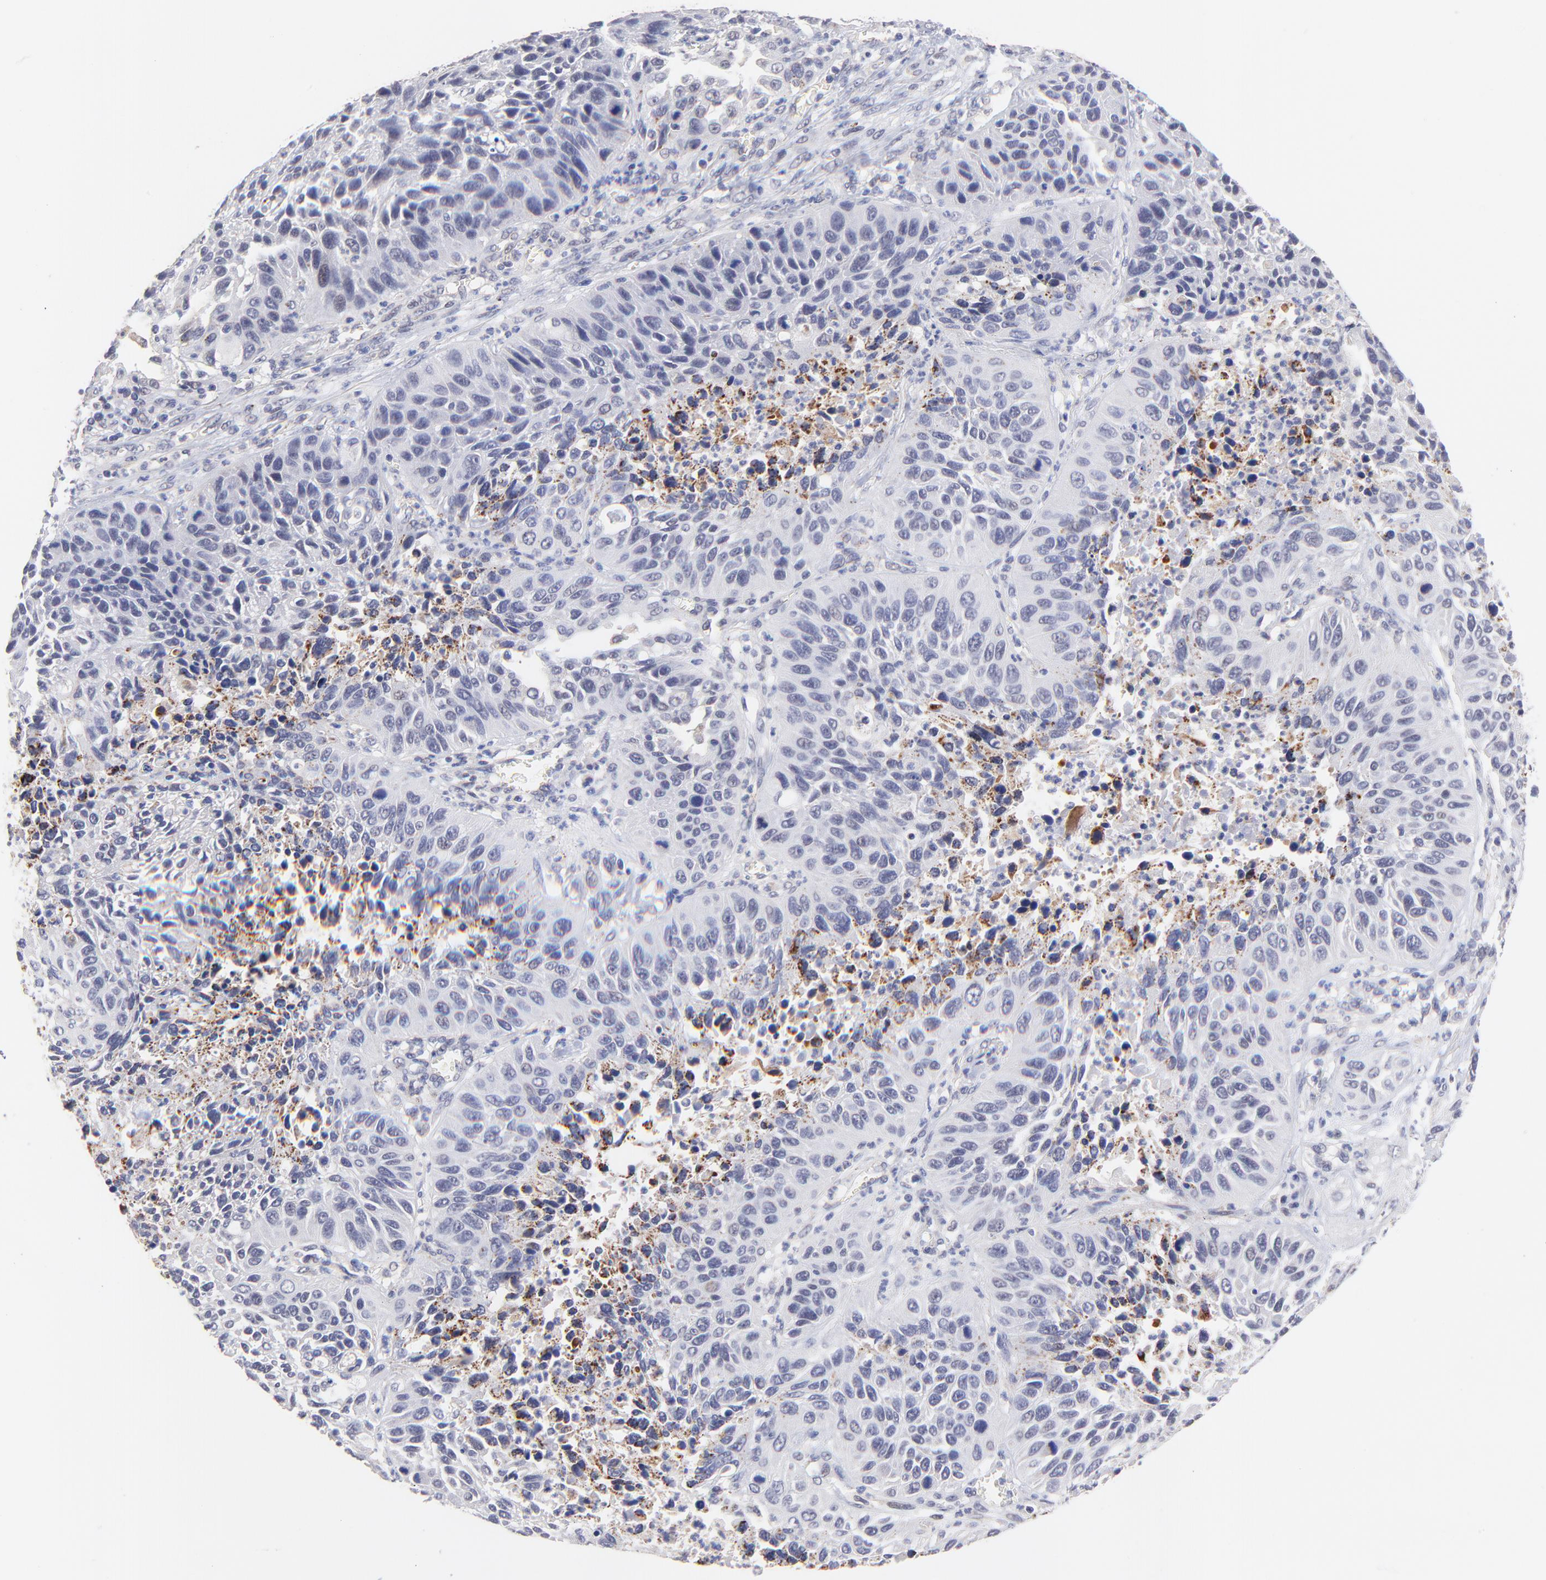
{"staining": {"intensity": "negative", "quantity": "none", "location": "none"}, "tissue": "lung cancer", "cell_type": "Tumor cells", "image_type": "cancer", "snomed": [{"axis": "morphology", "description": "Squamous cell carcinoma, NOS"}, {"axis": "topography", "description": "Lung"}], "caption": "This is an immunohistochemistry (IHC) image of lung cancer (squamous cell carcinoma). There is no positivity in tumor cells.", "gene": "ZNF747", "patient": {"sex": "female", "age": 76}}